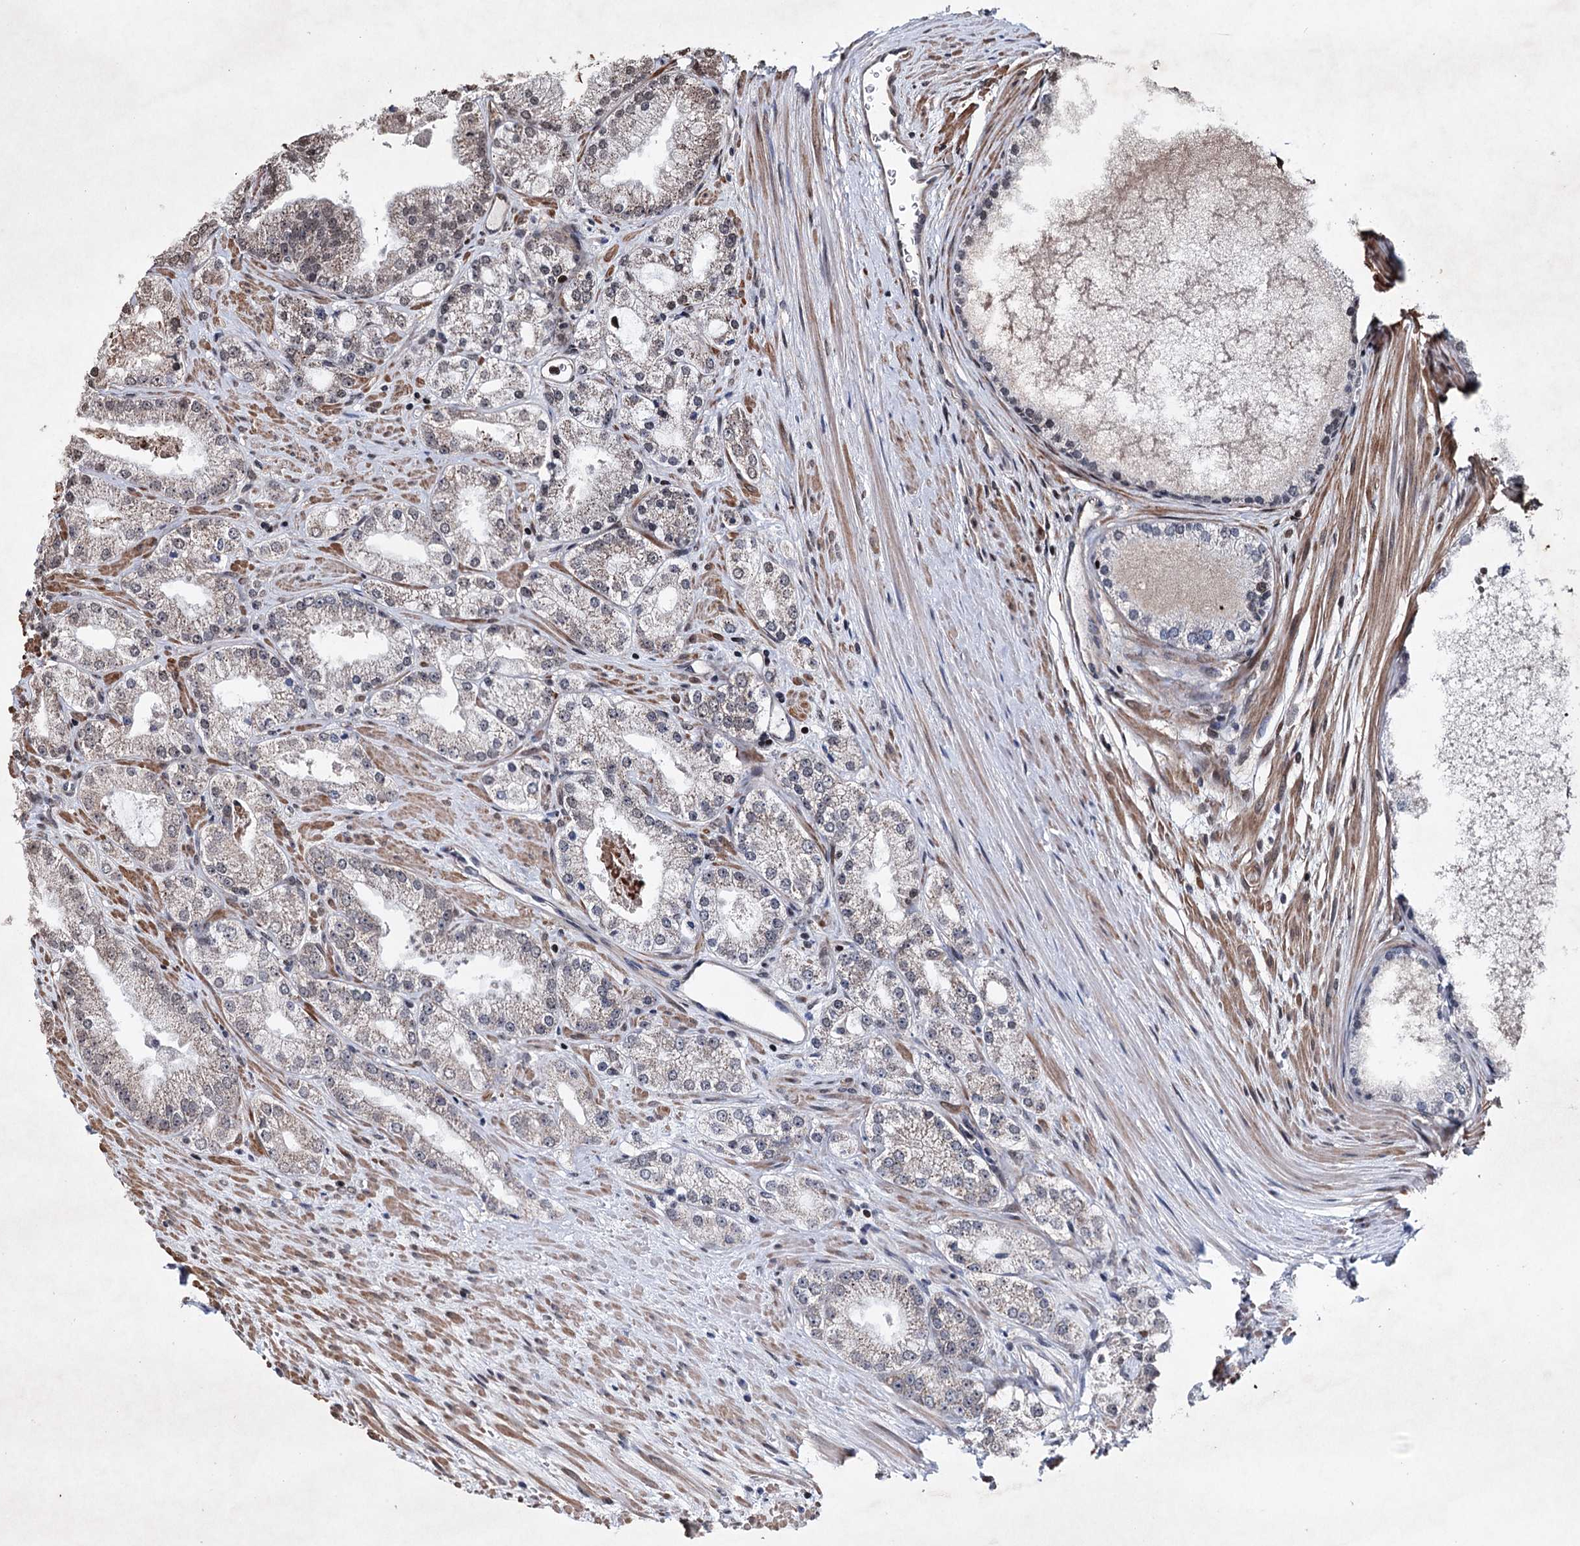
{"staining": {"intensity": "weak", "quantity": ">75%", "location": "cytoplasmic/membranous"}, "tissue": "prostate cancer", "cell_type": "Tumor cells", "image_type": "cancer", "snomed": [{"axis": "morphology", "description": "Adenocarcinoma, Low grade"}, {"axis": "topography", "description": "Prostate"}], "caption": "This is an image of immunohistochemistry staining of prostate adenocarcinoma (low-grade), which shows weak staining in the cytoplasmic/membranous of tumor cells.", "gene": "EYA4", "patient": {"sex": "male", "age": 69}}